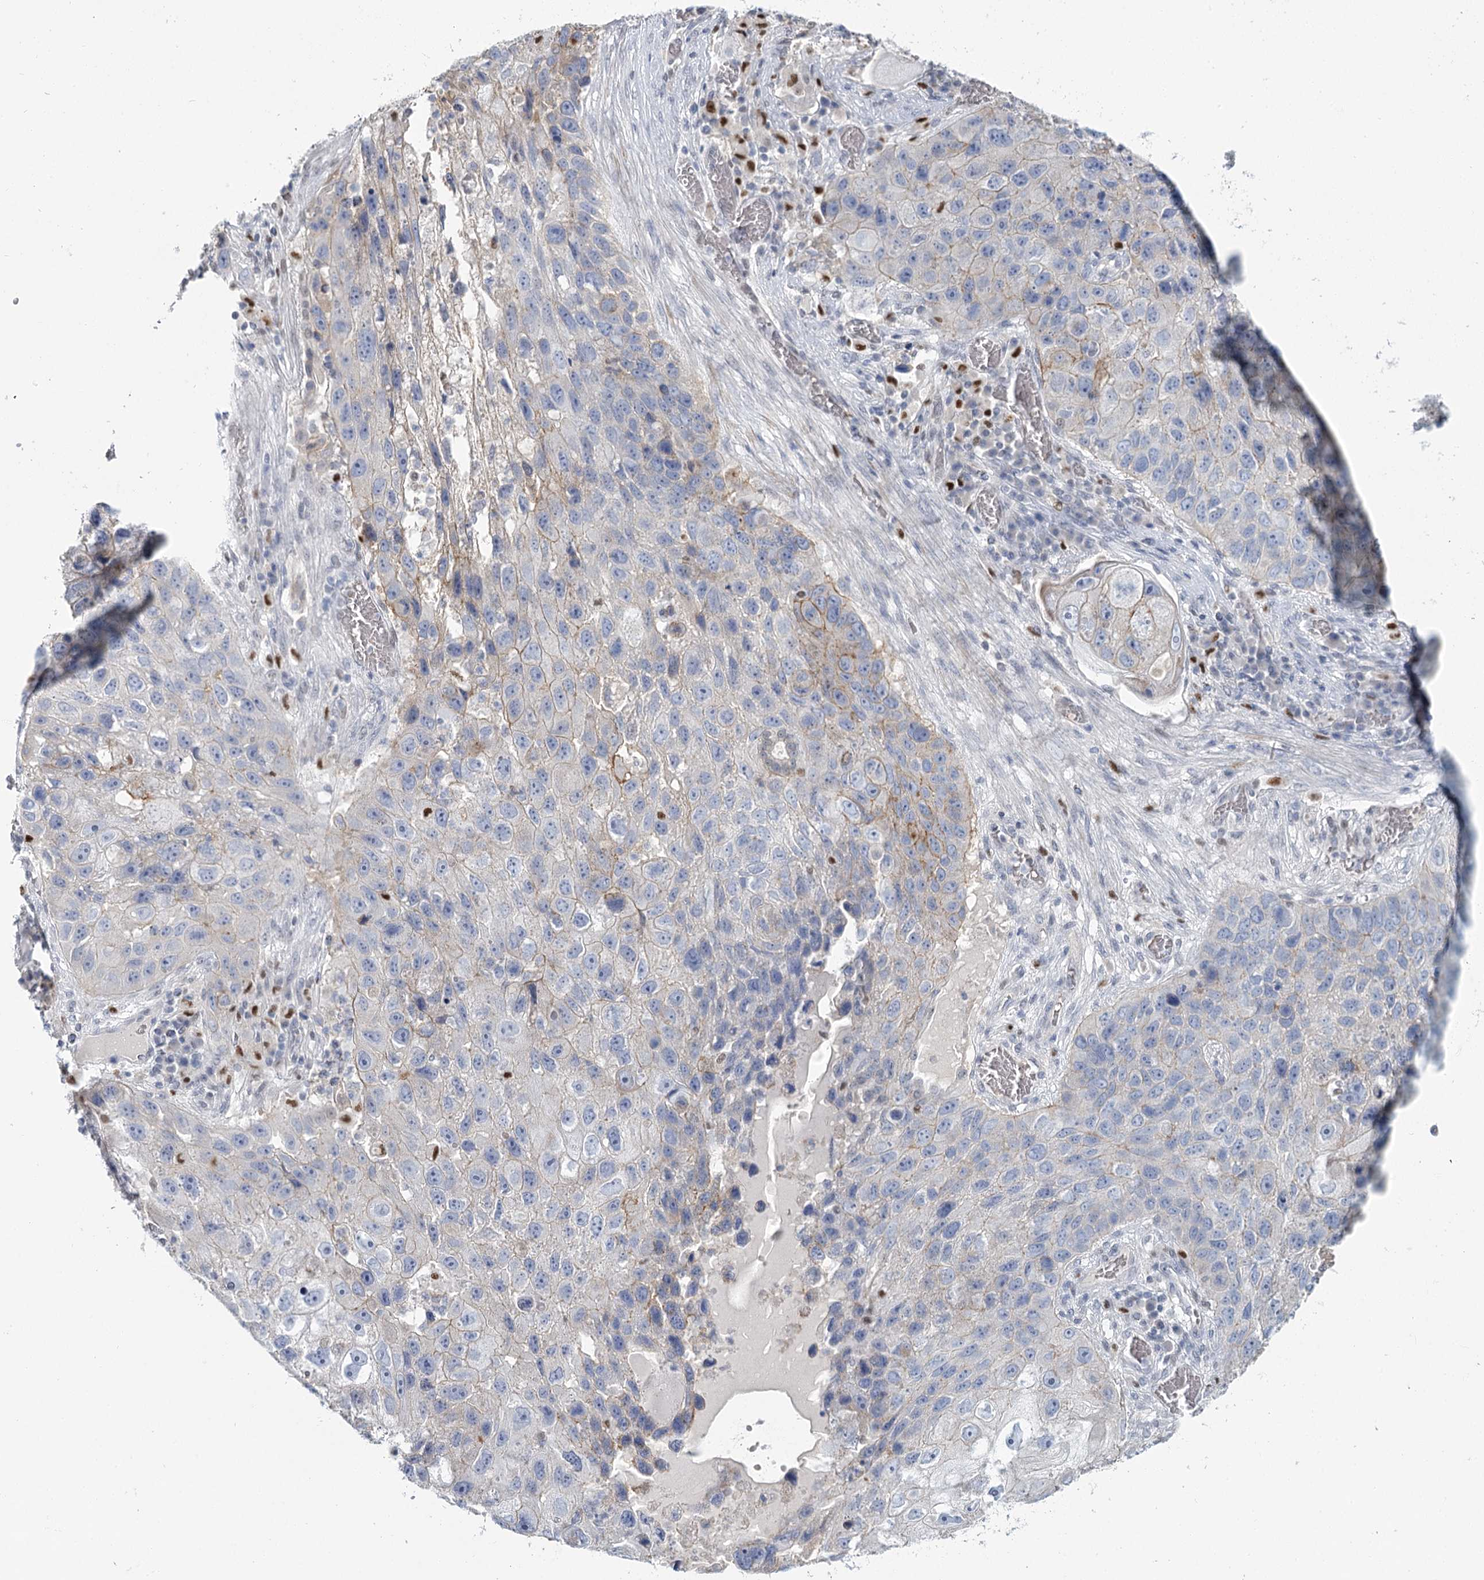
{"staining": {"intensity": "weak", "quantity": "<25%", "location": "cytoplasmic/membranous"}, "tissue": "lung cancer", "cell_type": "Tumor cells", "image_type": "cancer", "snomed": [{"axis": "morphology", "description": "Squamous cell carcinoma, NOS"}, {"axis": "topography", "description": "Lung"}], "caption": "Tumor cells show no significant protein staining in lung cancer. The staining was performed using DAB to visualize the protein expression in brown, while the nuclei were stained in blue with hematoxylin (Magnification: 20x).", "gene": "IGSF3", "patient": {"sex": "male", "age": 61}}